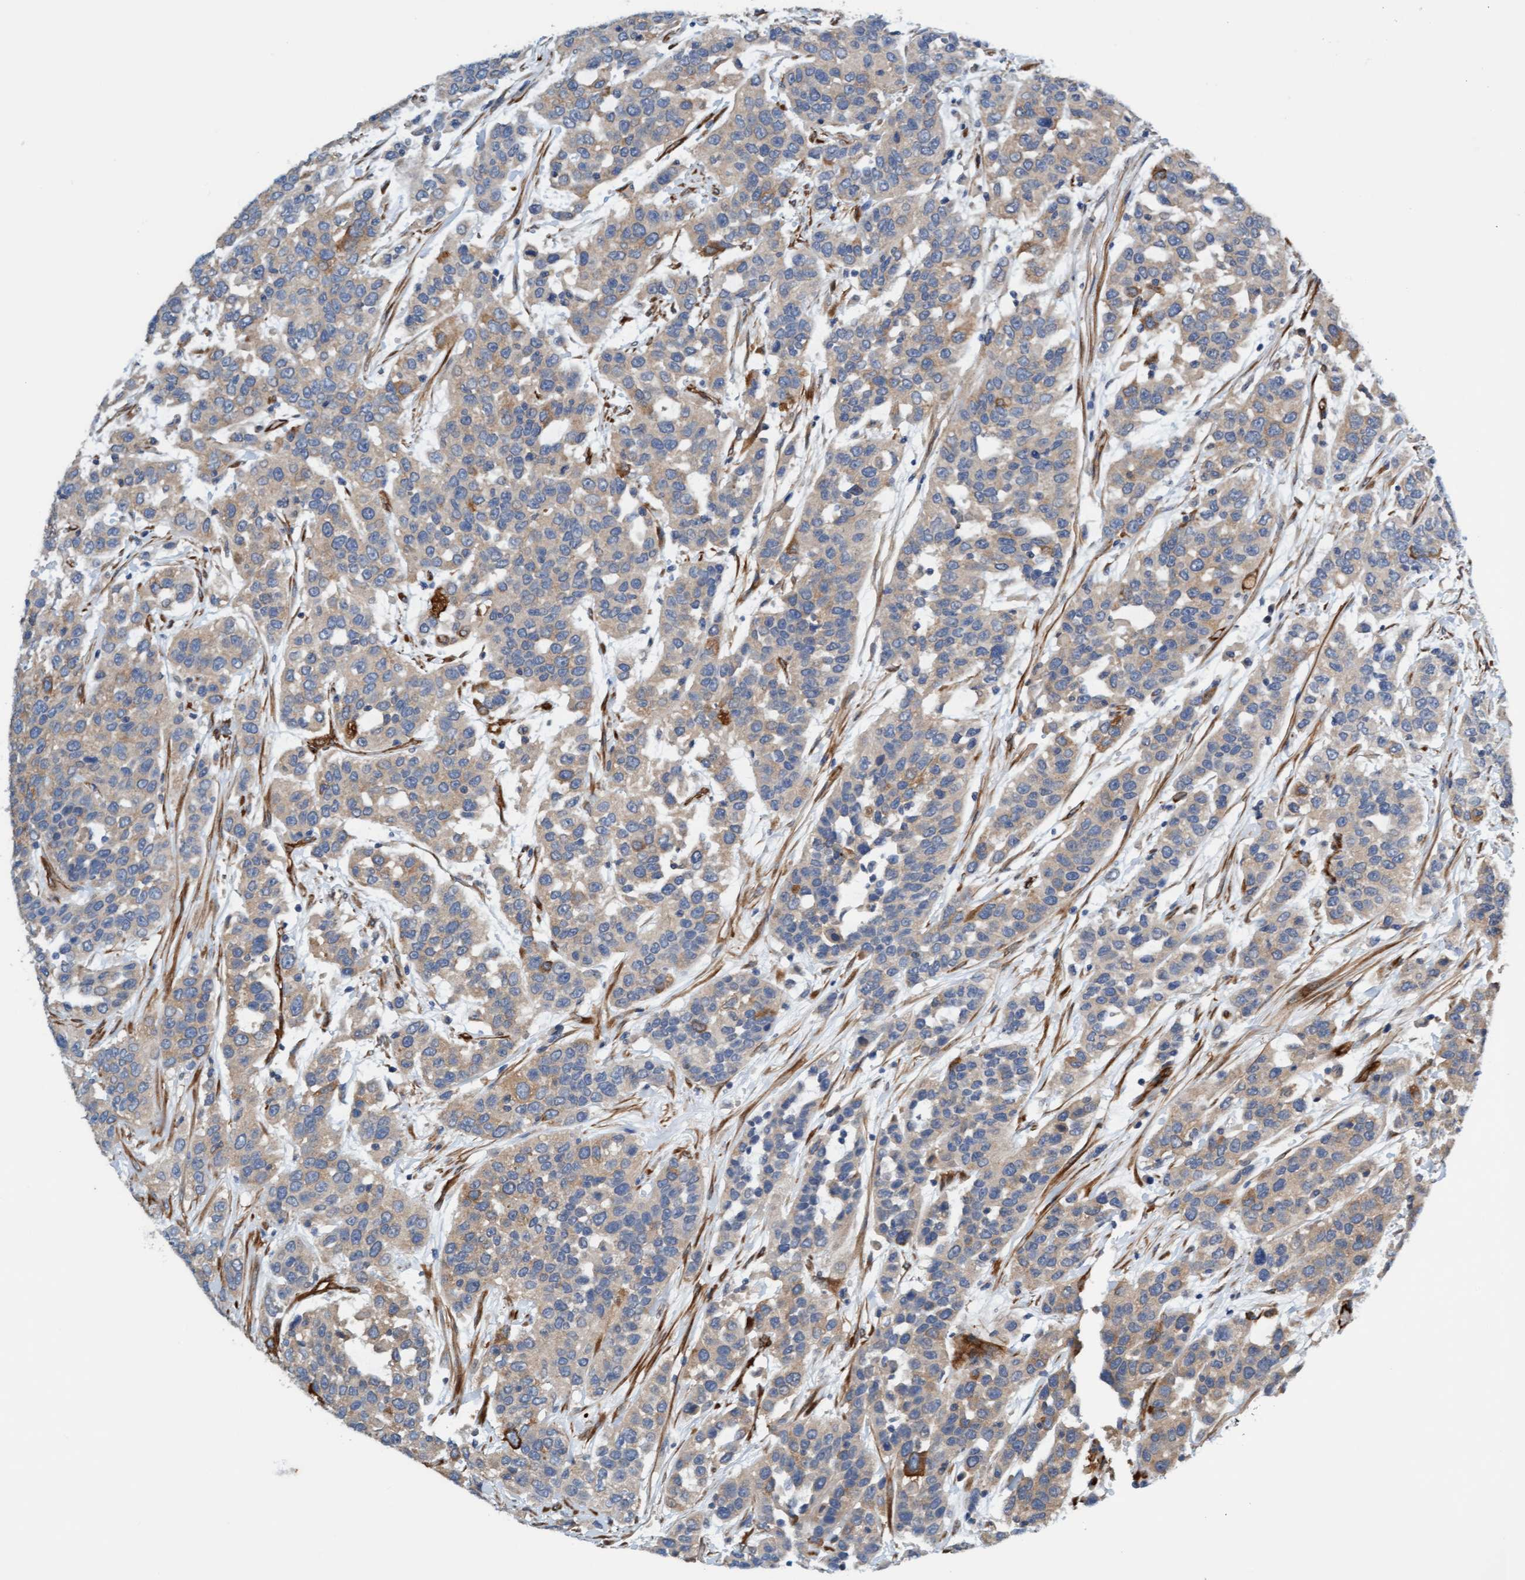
{"staining": {"intensity": "weak", "quantity": "<25%", "location": "cytoplasmic/membranous"}, "tissue": "urothelial cancer", "cell_type": "Tumor cells", "image_type": "cancer", "snomed": [{"axis": "morphology", "description": "Urothelial carcinoma, High grade"}, {"axis": "topography", "description": "Urinary bladder"}], "caption": "Immunohistochemistry (IHC) image of neoplastic tissue: urothelial cancer stained with DAB reveals no significant protein staining in tumor cells.", "gene": "FMNL3", "patient": {"sex": "female", "age": 80}}